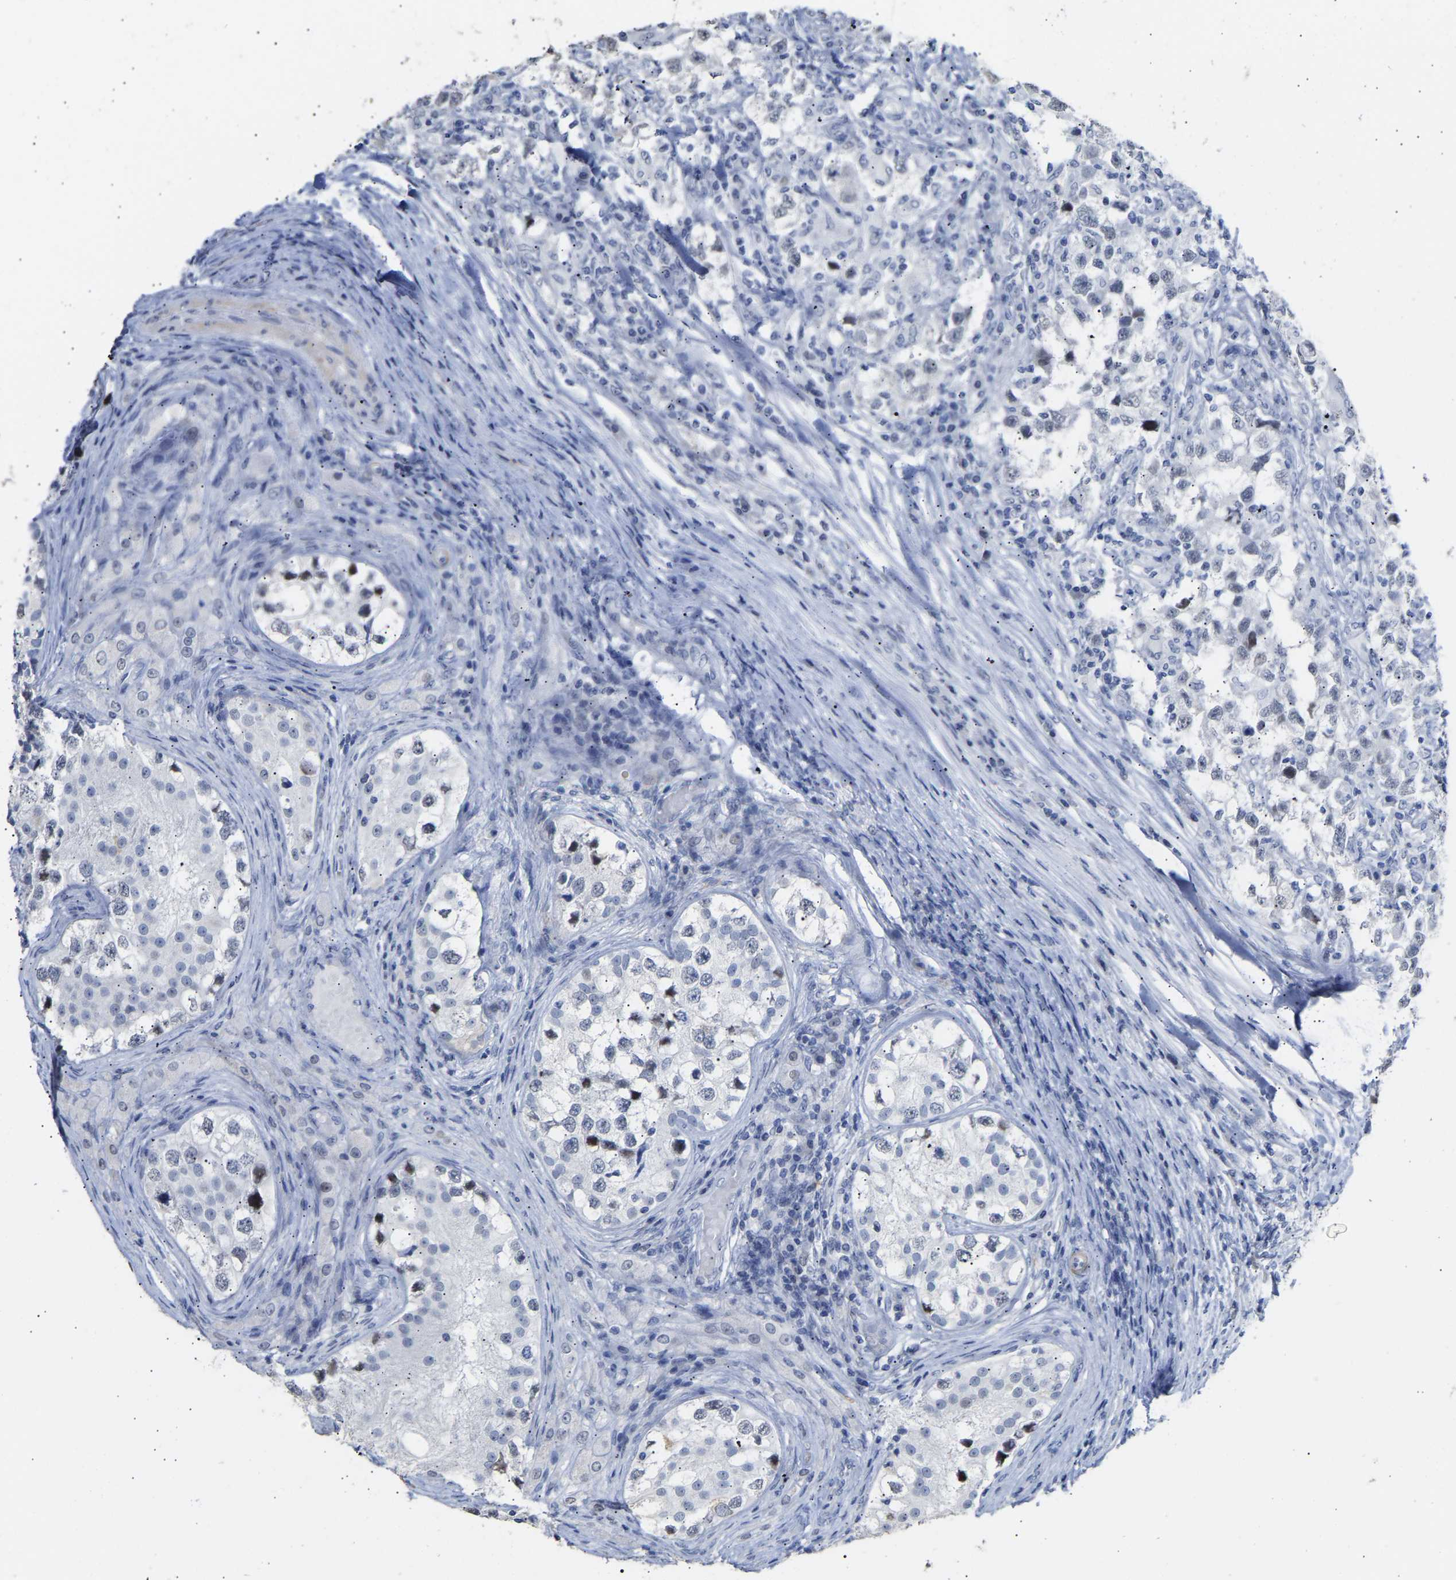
{"staining": {"intensity": "negative", "quantity": "none", "location": "none"}, "tissue": "testis cancer", "cell_type": "Tumor cells", "image_type": "cancer", "snomed": [{"axis": "morphology", "description": "Carcinoma, Embryonal, NOS"}, {"axis": "topography", "description": "Testis"}], "caption": "A photomicrograph of testis cancer stained for a protein demonstrates no brown staining in tumor cells. (Brightfield microscopy of DAB immunohistochemistry (IHC) at high magnification).", "gene": "AMPH", "patient": {"sex": "male", "age": 21}}